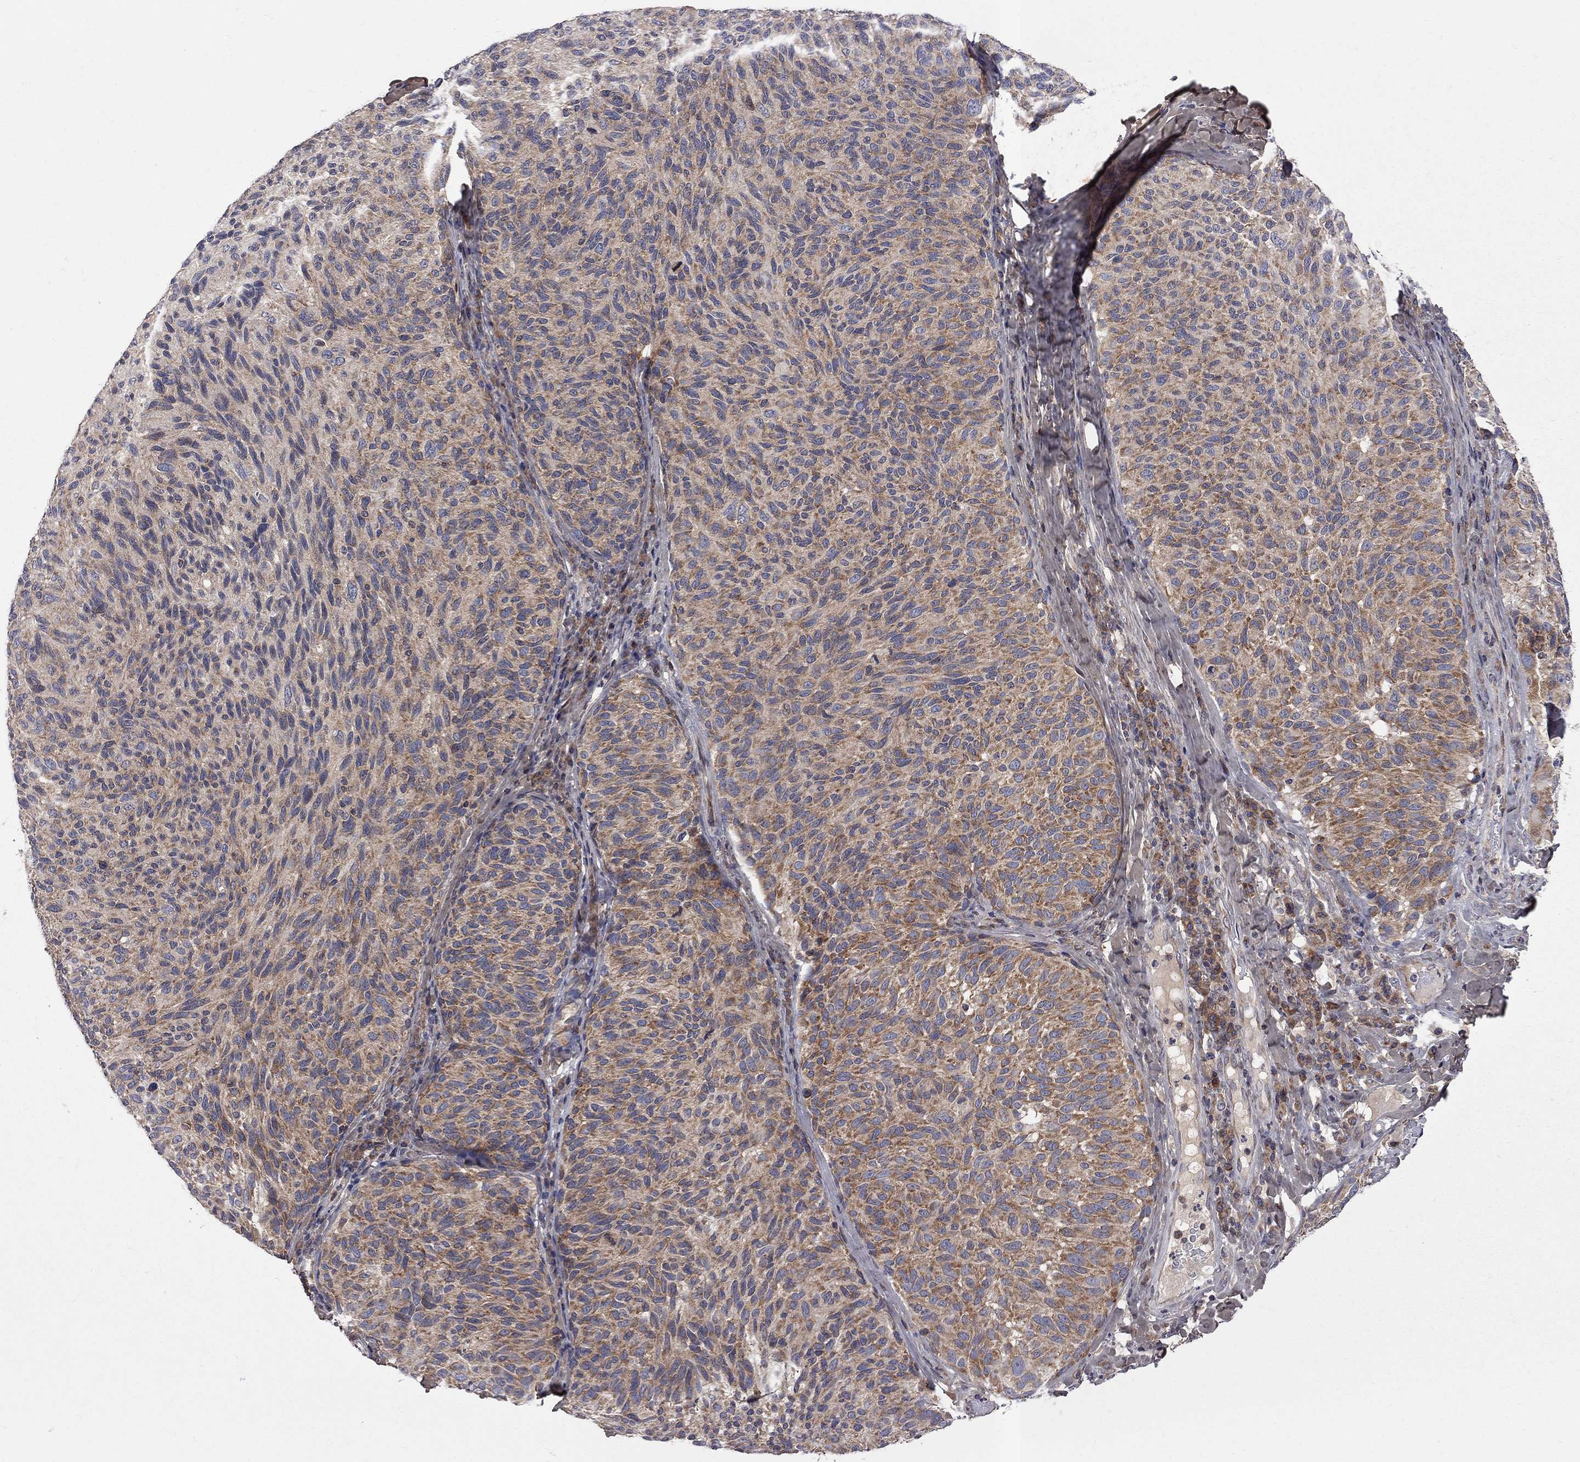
{"staining": {"intensity": "moderate", "quantity": "25%-75%", "location": "cytoplasmic/membranous"}, "tissue": "melanoma", "cell_type": "Tumor cells", "image_type": "cancer", "snomed": [{"axis": "morphology", "description": "Malignant melanoma, NOS"}, {"axis": "topography", "description": "Skin"}], "caption": "Melanoma stained with DAB (3,3'-diaminobenzidine) immunohistochemistry exhibits medium levels of moderate cytoplasmic/membranous positivity in about 25%-75% of tumor cells.", "gene": "CNOT11", "patient": {"sex": "female", "age": 73}}